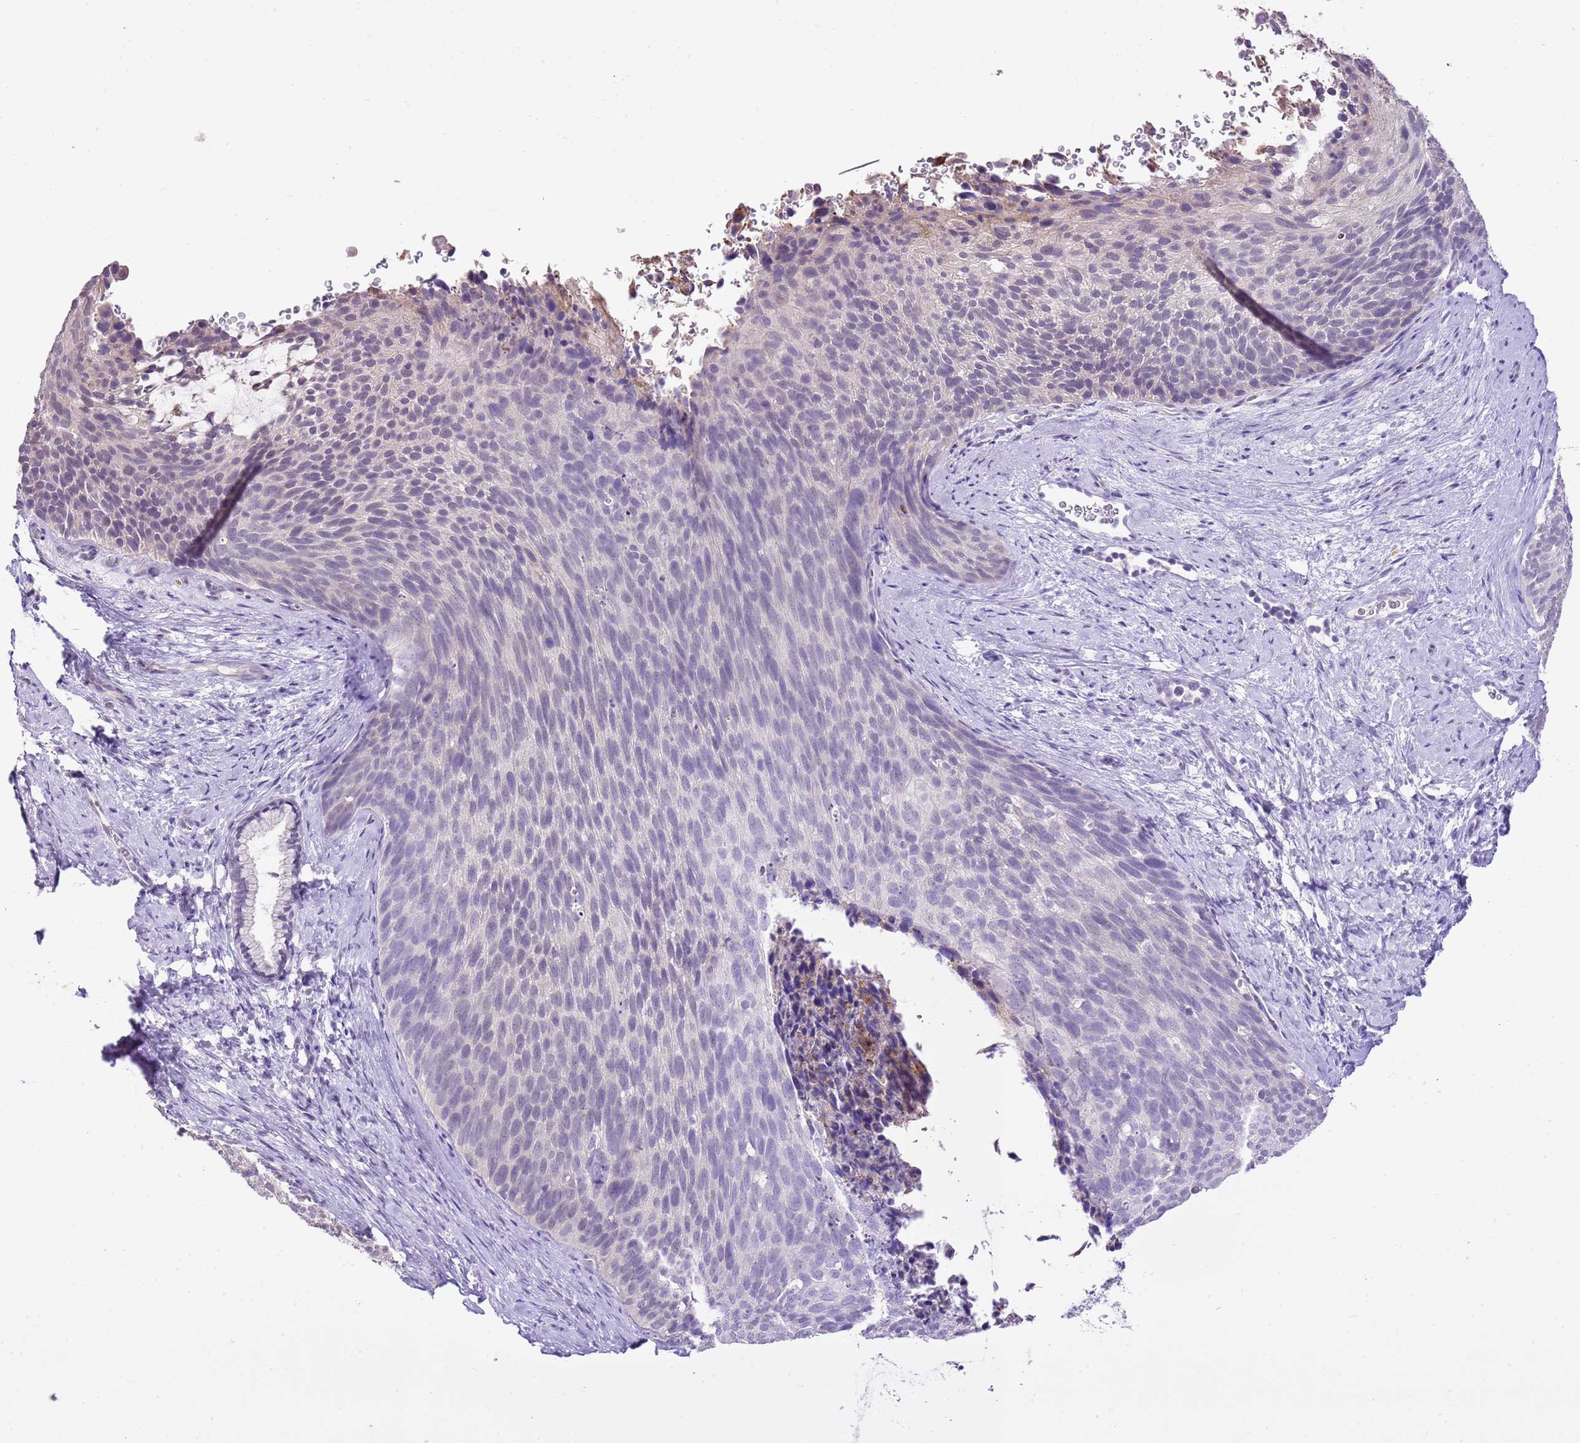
{"staining": {"intensity": "moderate", "quantity": "<25%", "location": "cytoplasmic/membranous"}, "tissue": "cervical cancer", "cell_type": "Tumor cells", "image_type": "cancer", "snomed": [{"axis": "morphology", "description": "Squamous cell carcinoma, NOS"}, {"axis": "topography", "description": "Cervix"}], "caption": "Immunohistochemistry (IHC) staining of cervical squamous cell carcinoma, which demonstrates low levels of moderate cytoplasmic/membranous positivity in about <25% of tumor cells indicating moderate cytoplasmic/membranous protein staining. The staining was performed using DAB (brown) for protein detection and nuclei were counterstained in hematoxylin (blue).", "gene": "XPO7", "patient": {"sex": "female", "age": 80}}